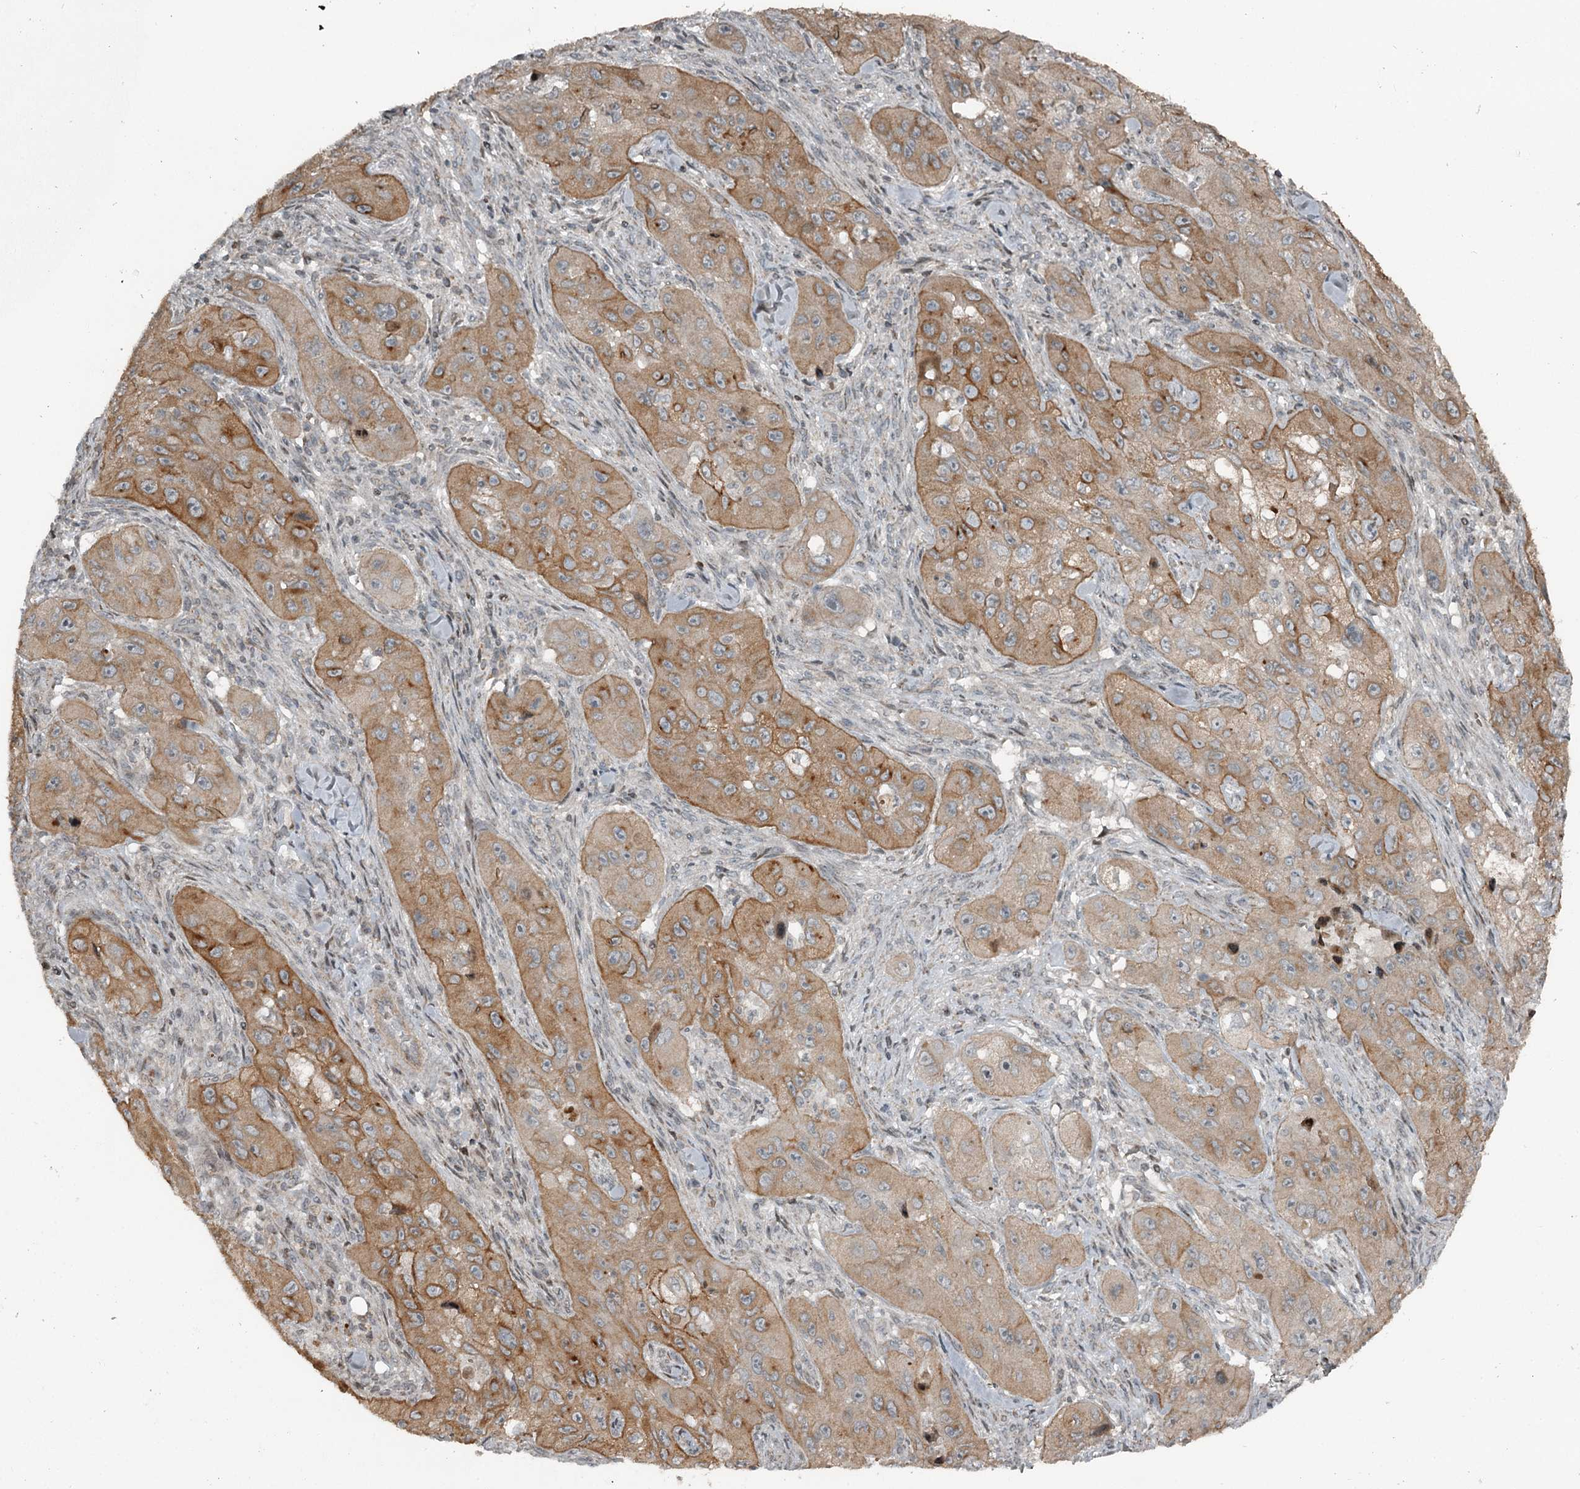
{"staining": {"intensity": "moderate", "quantity": ">75%", "location": "cytoplasmic/membranous"}, "tissue": "skin cancer", "cell_type": "Tumor cells", "image_type": "cancer", "snomed": [{"axis": "morphology", "description": "Squamous cell carcinoma, NOS"}, {"axis": "topography", "description": "Skin"}, {"axis": "topography", "description": "Subcutis"}], "caption": "Human squamous cell carcinoma (skin) stained with a brown dye reveals moderate cytoplasmic/membranous positive positivity in about >75% of tumor cells.", "gene": "RASSF8", "patient": {"sex": "male", "age": 73}}